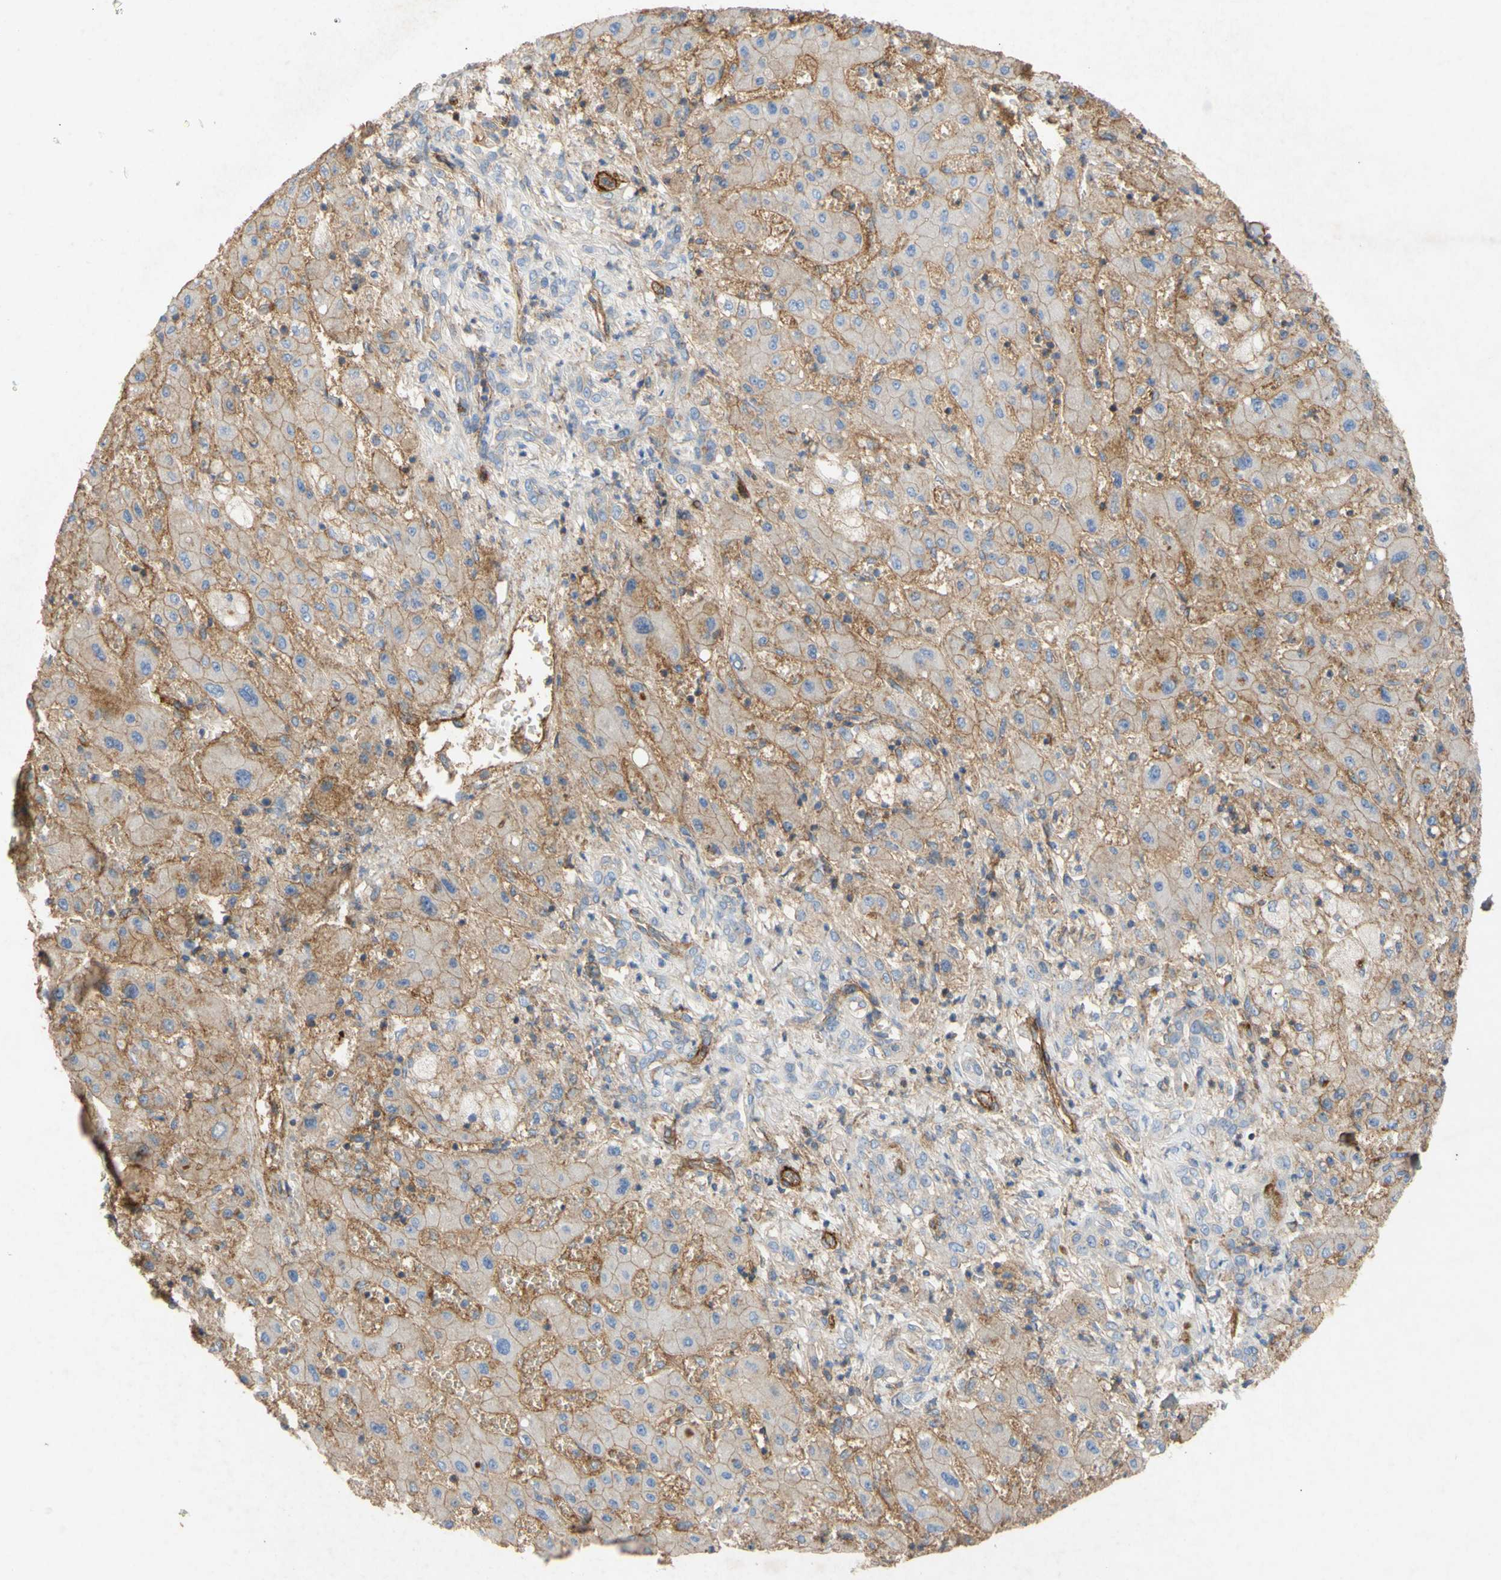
{"staining": {"intensity": "negative", "quantity": "none", "location": "none"}, "tissue": "liver cancer", "cell_type": "Tumor cells", "image_type": "cancer", "snomed": [{"axis": "morphology", "description": "Cholangiocarcinoma"}, {"axis": "topography", "description": "Liver"}], "caption": "DAB (3,3'-diaminobenzidine) immunohistochemical staining of human cholangiocarcinoma (liver) exhibits no significant positivity in tumor cells.", "gene": "ATP2A3", "patient": {"sex": "male", "age": 50}}